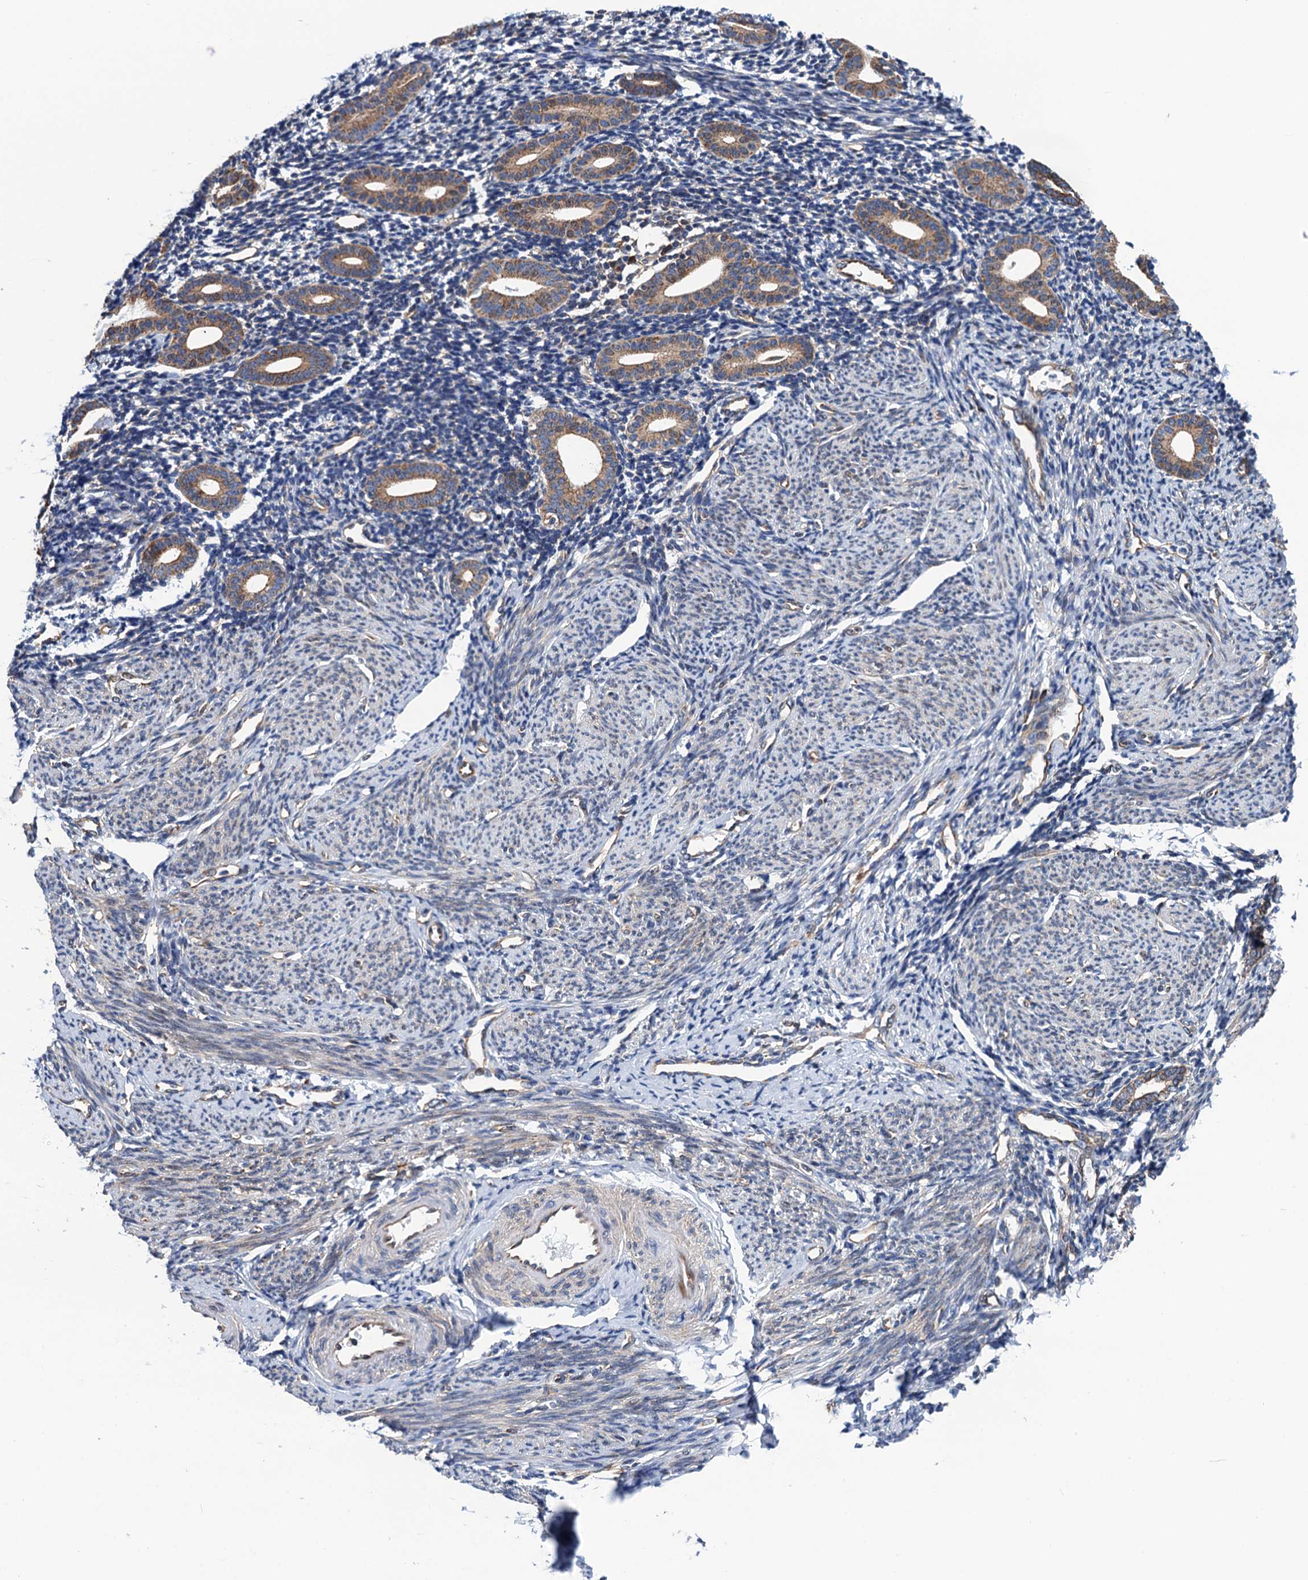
{"staining": {"intensity": "negative", "quantity": "none", "location": "none"}, "tissue": "endometrium", "cell_type": "Cells in endometrial stroma", "image_type": "normal", "snomed": [{"axis": "morphology", "description": "Normal tissue, NOS"}, {"axis": "topography", "description": "Endometrium"}], "caption": "Normal endometrium was stained to show a protein in brown. There is no significant staining in cells in endometrial stroma.", "gene": "SLC12A7", "patient": {"sex": "female", "age": 56}}